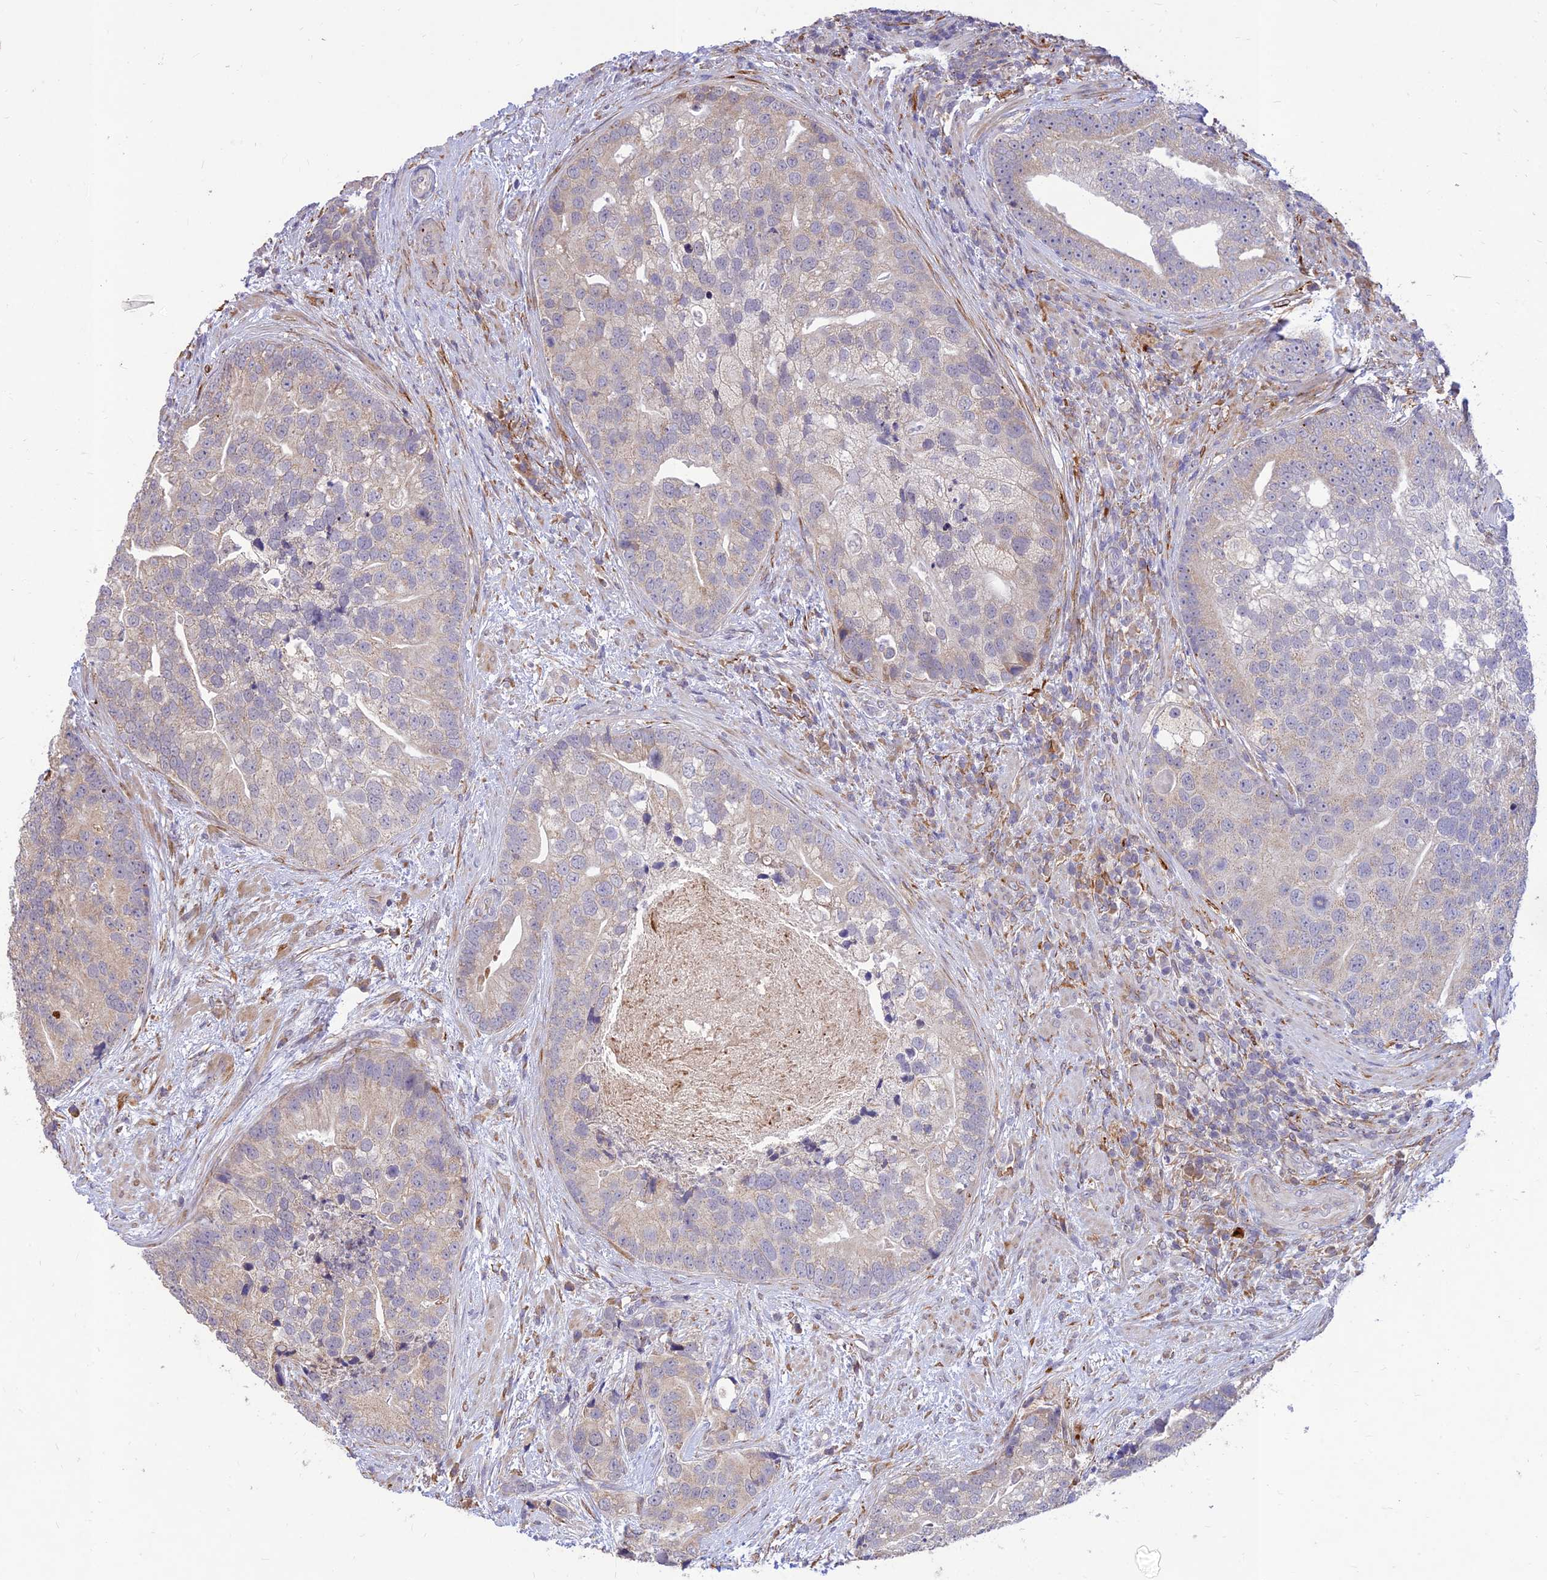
{"staining": {"intensity": "weak", "quantity": "<25%", "location": "cytoplasmic/membranous"}, "tissue": "prostate cancer", "cell_type": "Tumor cells", "image_type": "cancer", "snomed": [{"axis": "morphology", "description": "Adenocarcinoma, High grade"}, {"axis": "topography", "description": "Prostate"}], "caption": "Immunohistochemistry (IHC) of high-grade adenocarcinoma (prostate) shows no positivity in tumor cells.", "gene": "PPP1R11", "patient": {"sex": "male", "age": 62}}